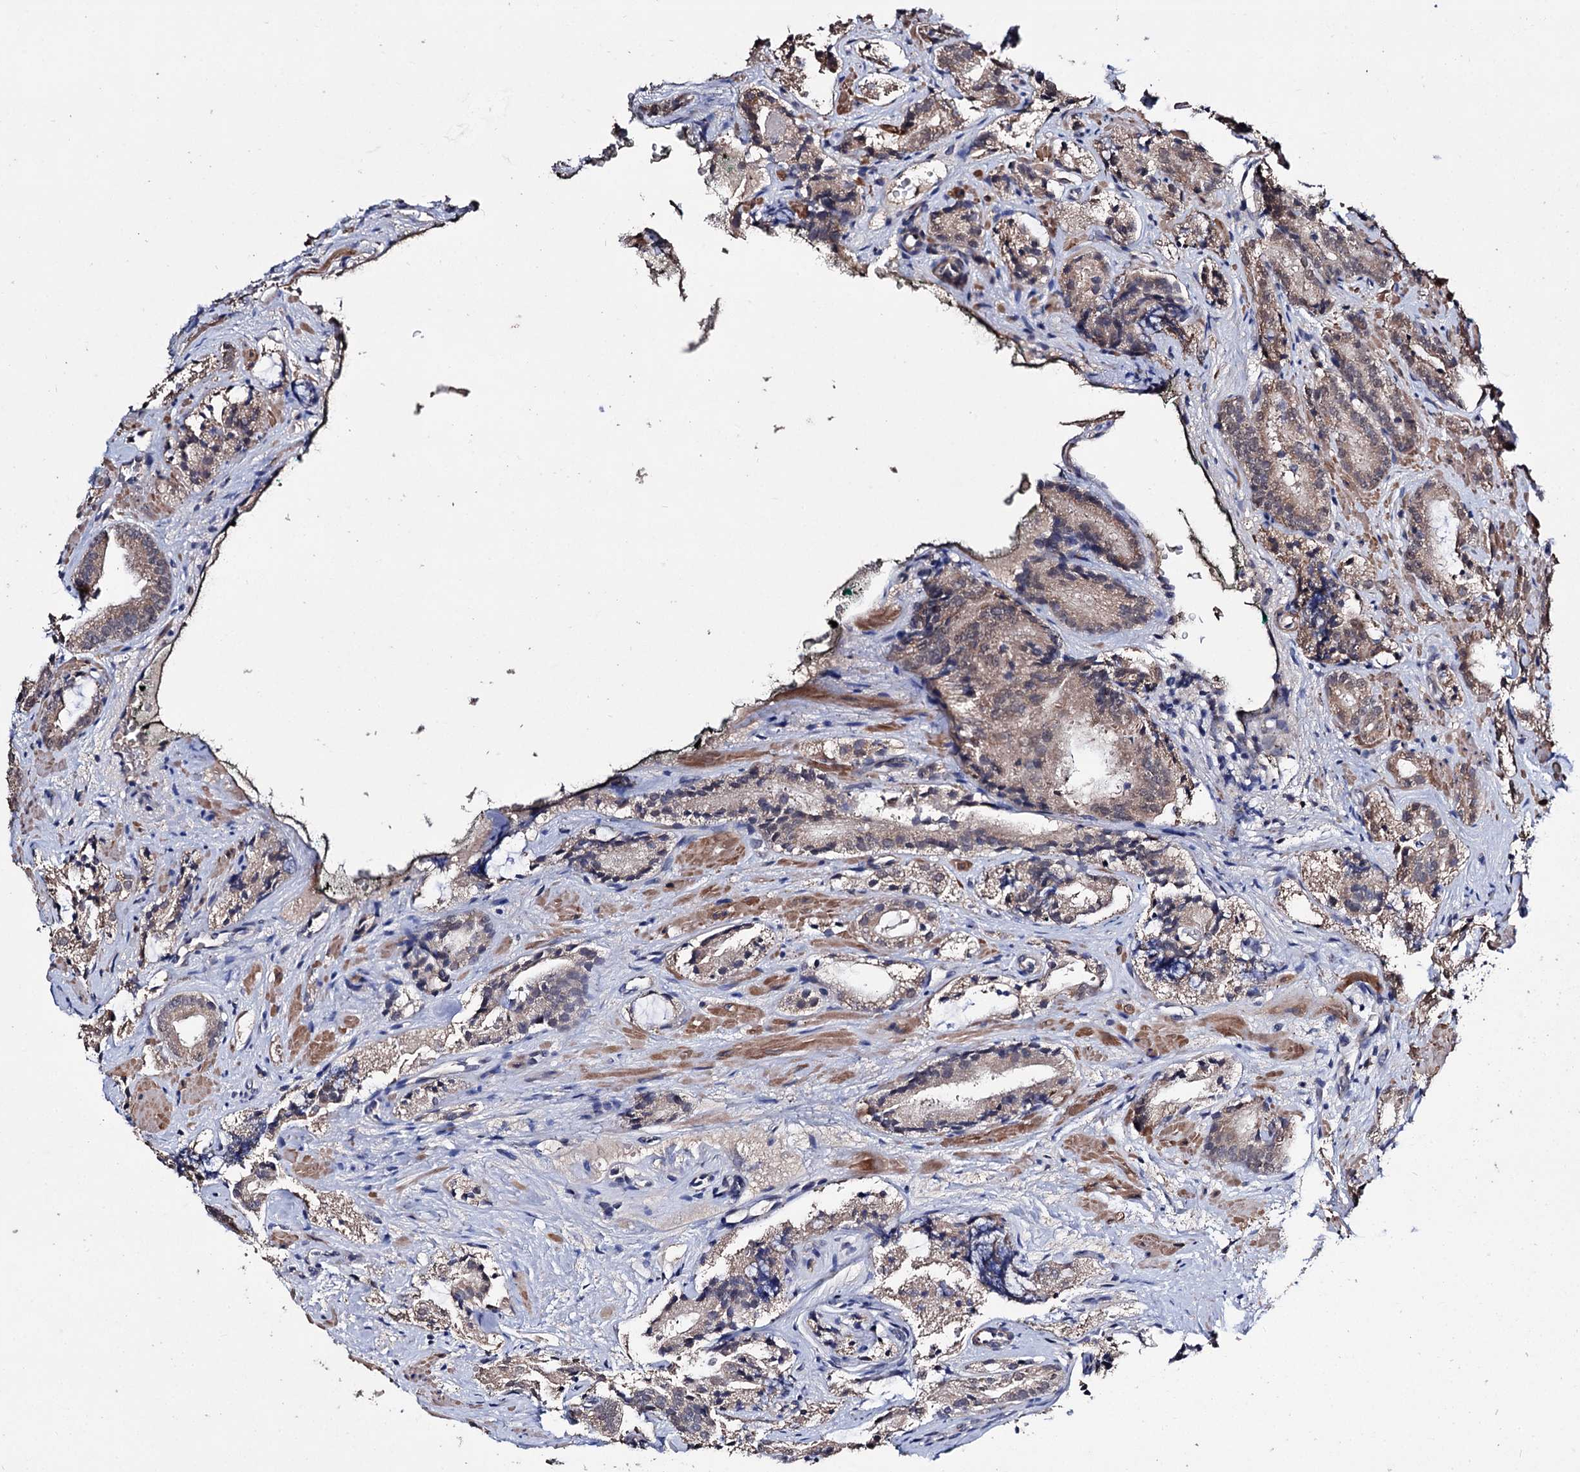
{"staining": {"intensity": "moderate", "quantity": ">75%", "location": "cytoplasmic/membranous"}, "tissue": "prostate cancer", "cell_type": "Tumor cells", "image_type": "cancer", "snomed": [{"axis": "morphology", "description": "Adenocarcinoma, High grade"}, {"axis": "topography", "description": "Prostate"}], "caption": "Prostate cancer (adenocarcinoma (high-grade)) was stained to show a protein in brown. There is medium levels of moderate cytoplasmic/membranous staining in approximately >75% of tumor cells.", "gene": "CLPB", "patient": {"sex": "male", "age": 57}}